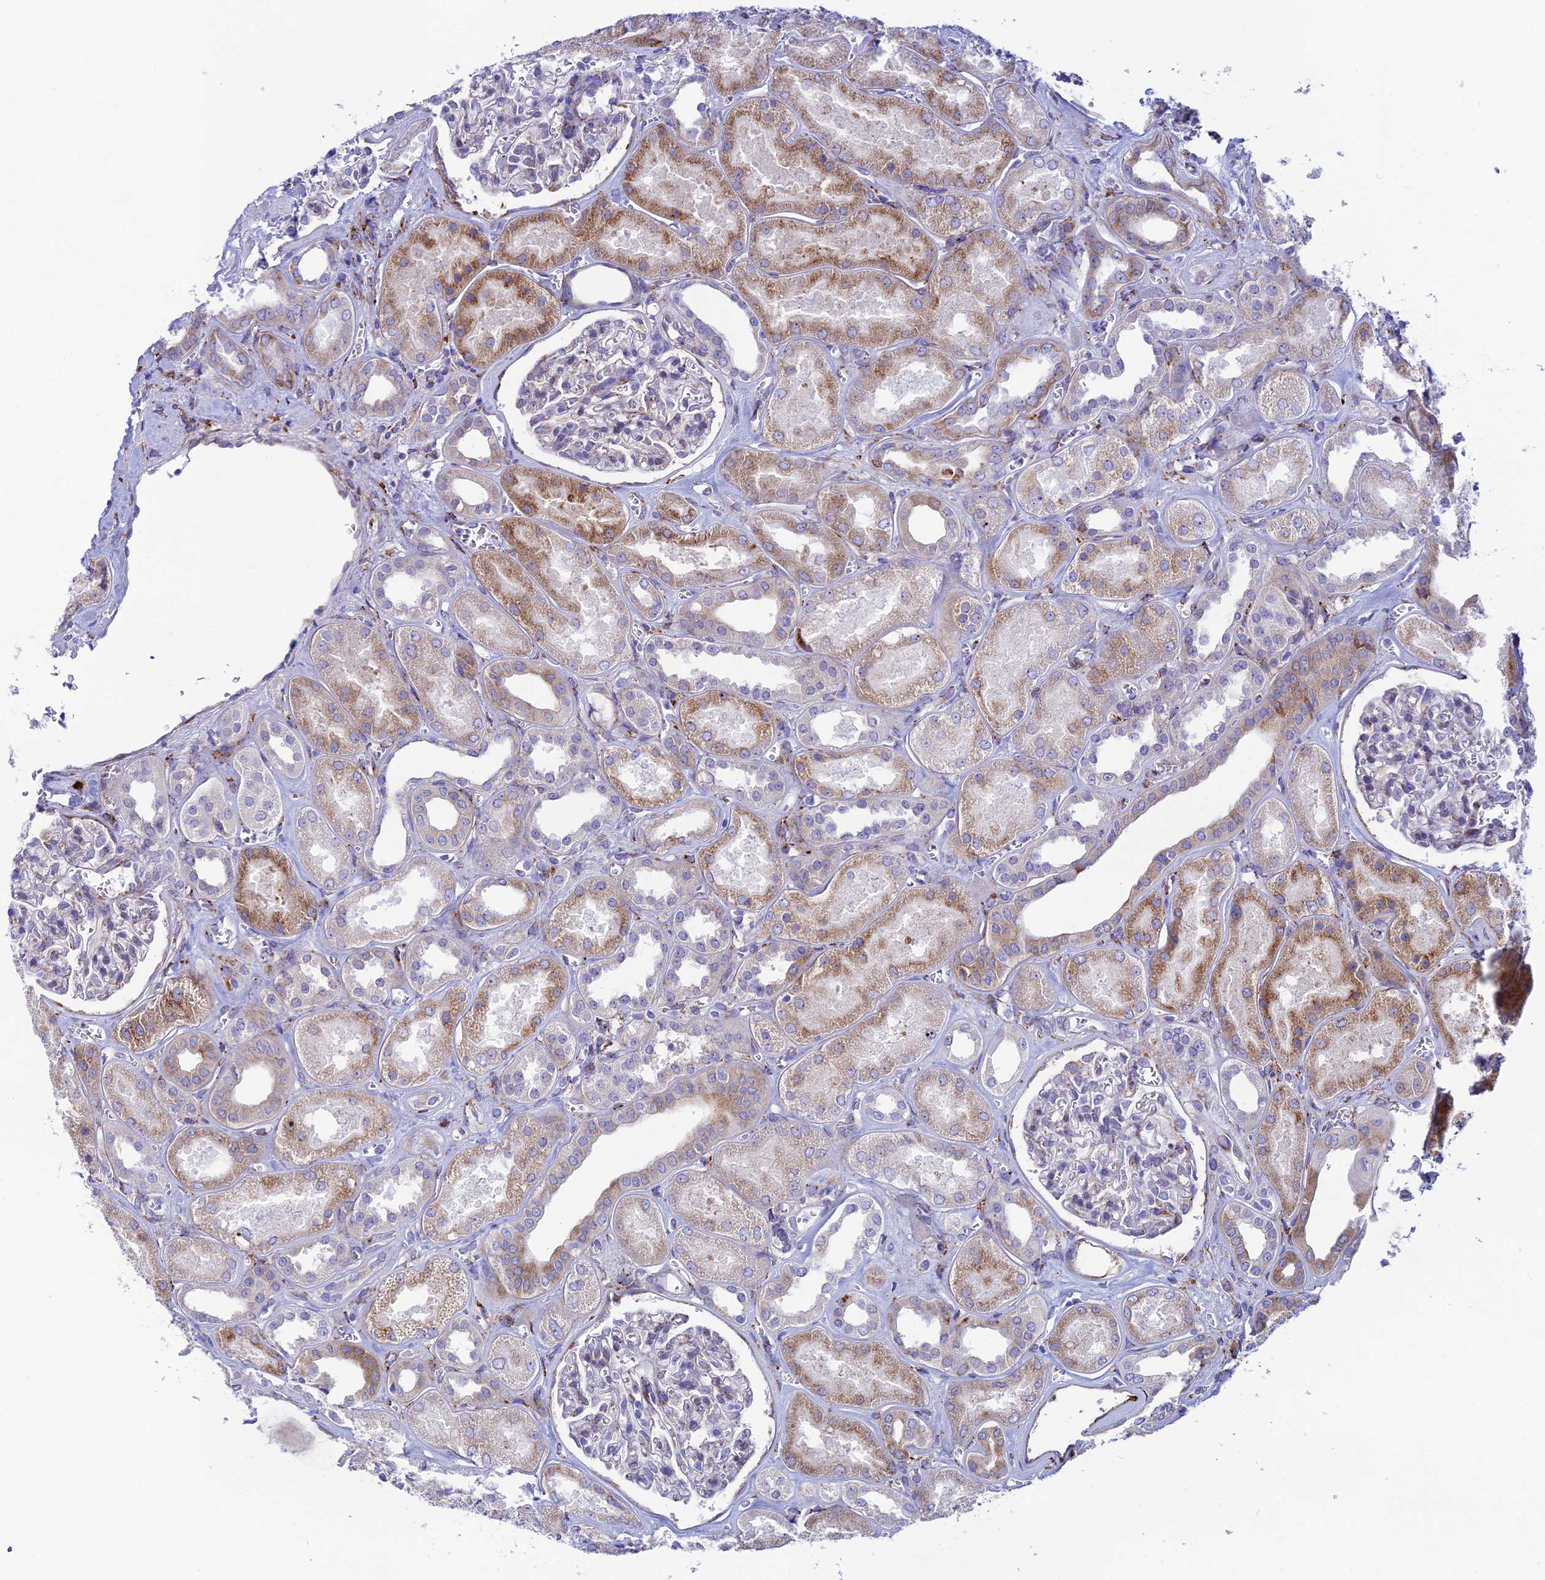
{"staining": {"intensity": "negative", "quantity": "none", "location": "none"}, "tissue": "kidney", "cell_type": "Cells in glomeruli", "image_type": "normal", "snomed": [{"axis": "morphology", "description": "Normal tissue, NOS"}, {"axis": "morphology", "description": "Adenocarcinoma, NOS"}, {"axis": "topography", "description": "Kidney"}], "caption": "Immunohistochemistry image of benign kidney stained for a protein (brown), which demonstrates no staining in cells in glomeruli.", "gene": "TUBGCP6", "patient": {"sex": "female", "age": 68}}